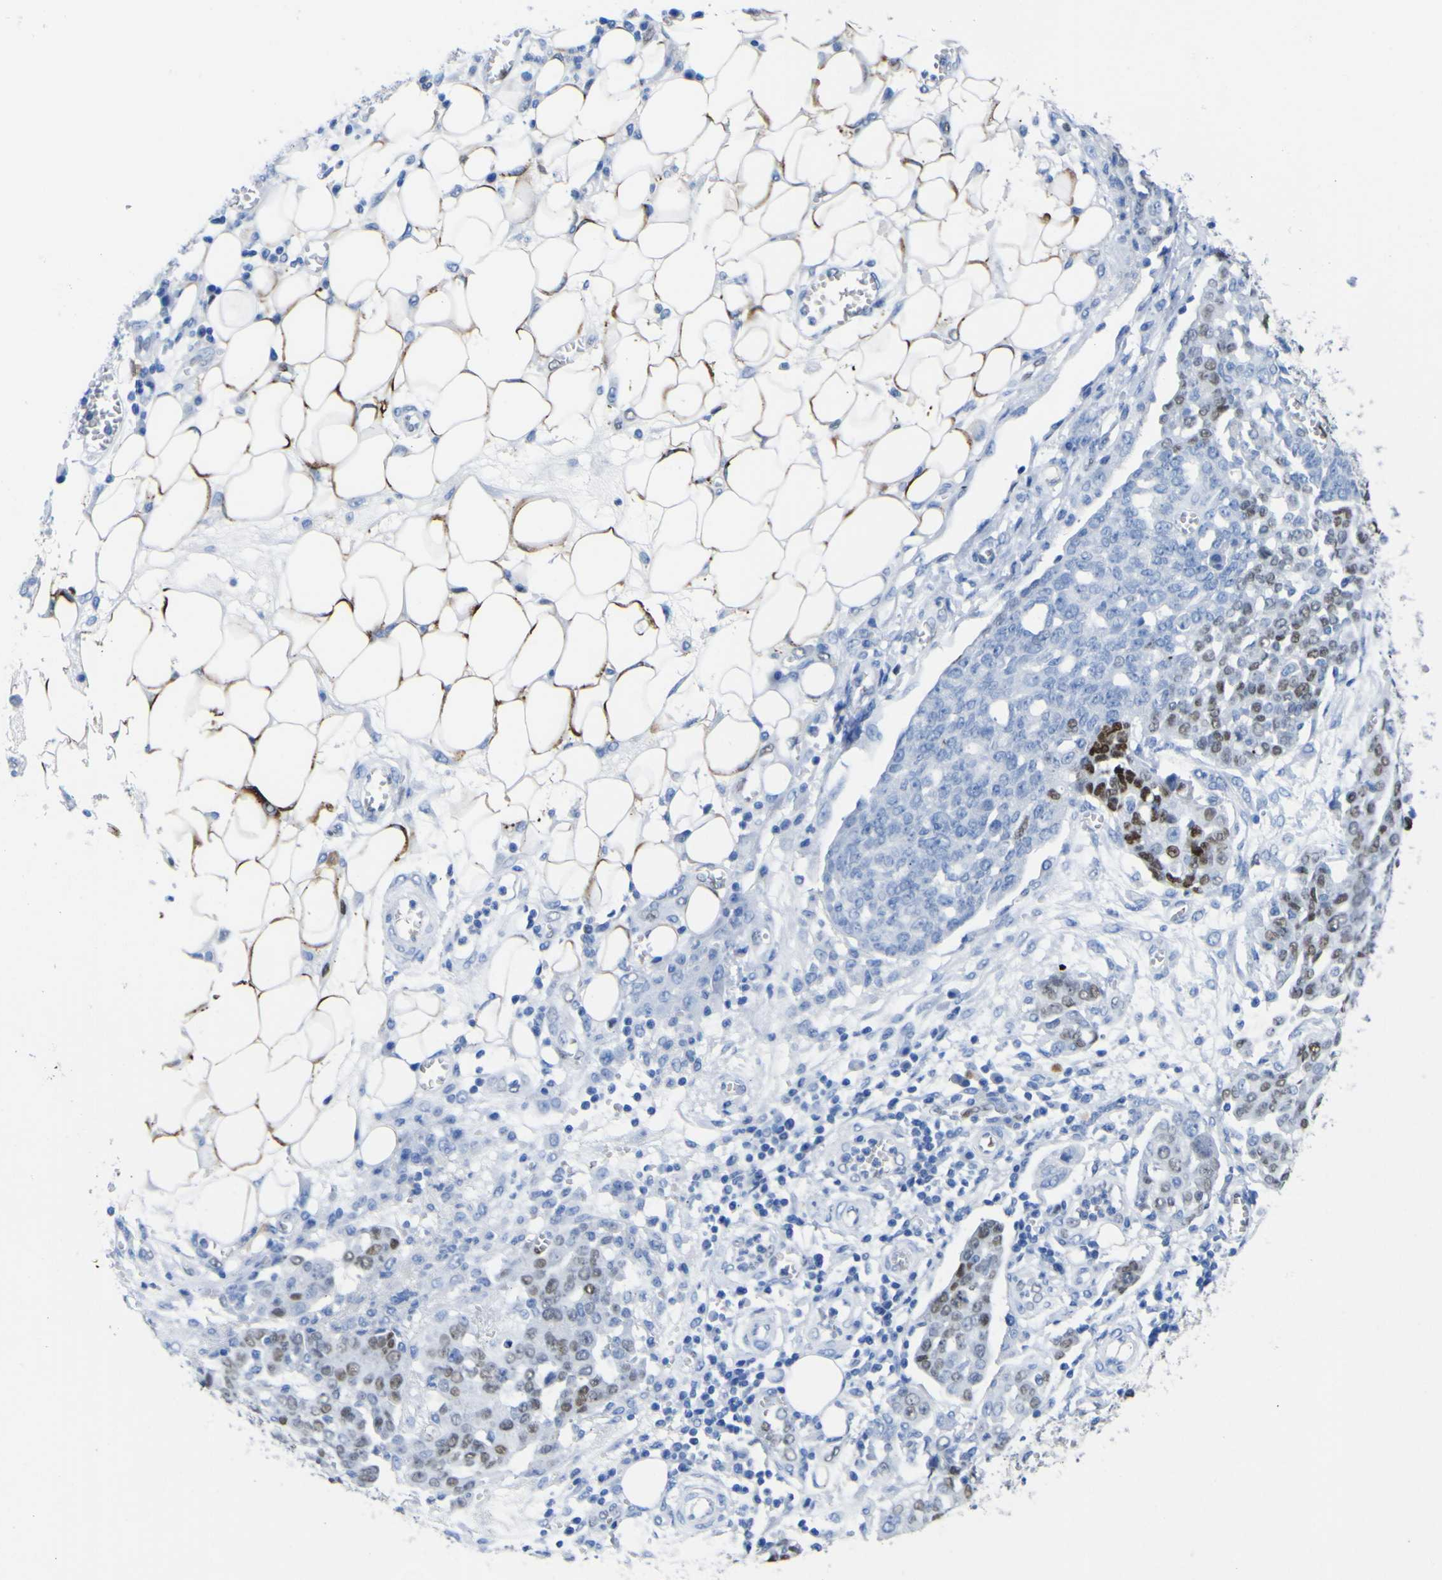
{"staining": {"intensity": "strong", "quantity": "25%-75%", "location": "nuclear"}, "tissue": "ovarian cancer", "cell_type": "Tumor cells", "image_type": "cancer", "snomed": [{"axis": "morphology", "description": "Cystadenocarcinoma, serous, NOS"}, {"axis": "topography", "description": "Soft tissue"}, {"axis": "topography", "description": "Ovary"}], "caption": "Serous cystadenocarcinoma (ovarian) stained with a brown dye exhibits strong nuclear positive staining in approximately 25%-75% of tumor cells.", "gene": "DACH1", "patient": {"sex": "female", "age": 57}}